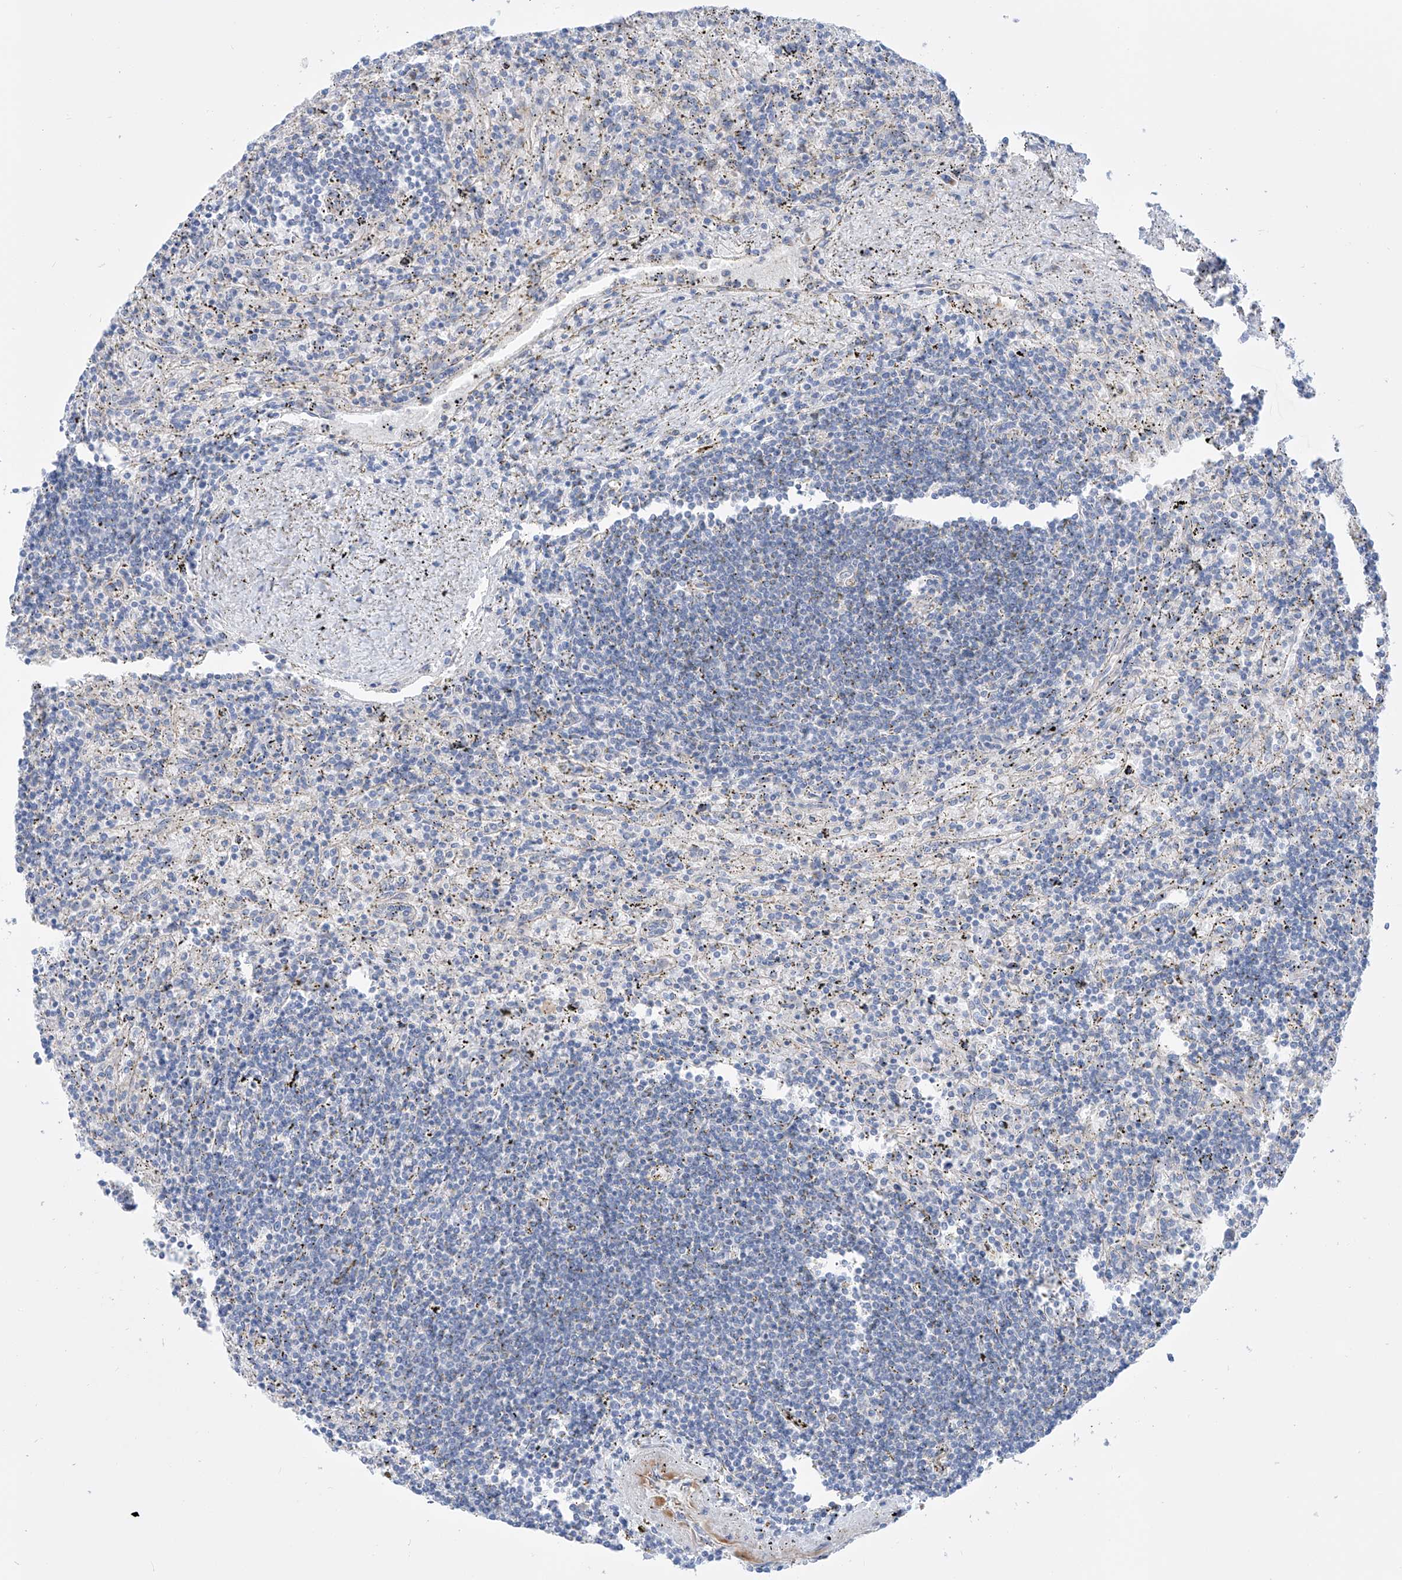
{"staining": {"intensity": "negative", "quantity": "none", "location": "none"}, "tissue": "lymphoma", "cell_type": "Tumor cells", "image_type": "cancer", "snomed": [{"axis": "morphology", "description": "Malignant lymphoma, non-Hodgkin's type, Low grade"}, {"axis": "topography", "description": "Spleen"}], "caption": "Immunohistochemistry (IHC) histopathology image of malignant lymphoma, non-Hodgkin's type (low-grade) stained for a protein (brown), which displays no expression in tumor cells.", "gene": "TMEM209", "patient": {"sex": "male", "age": 76}}